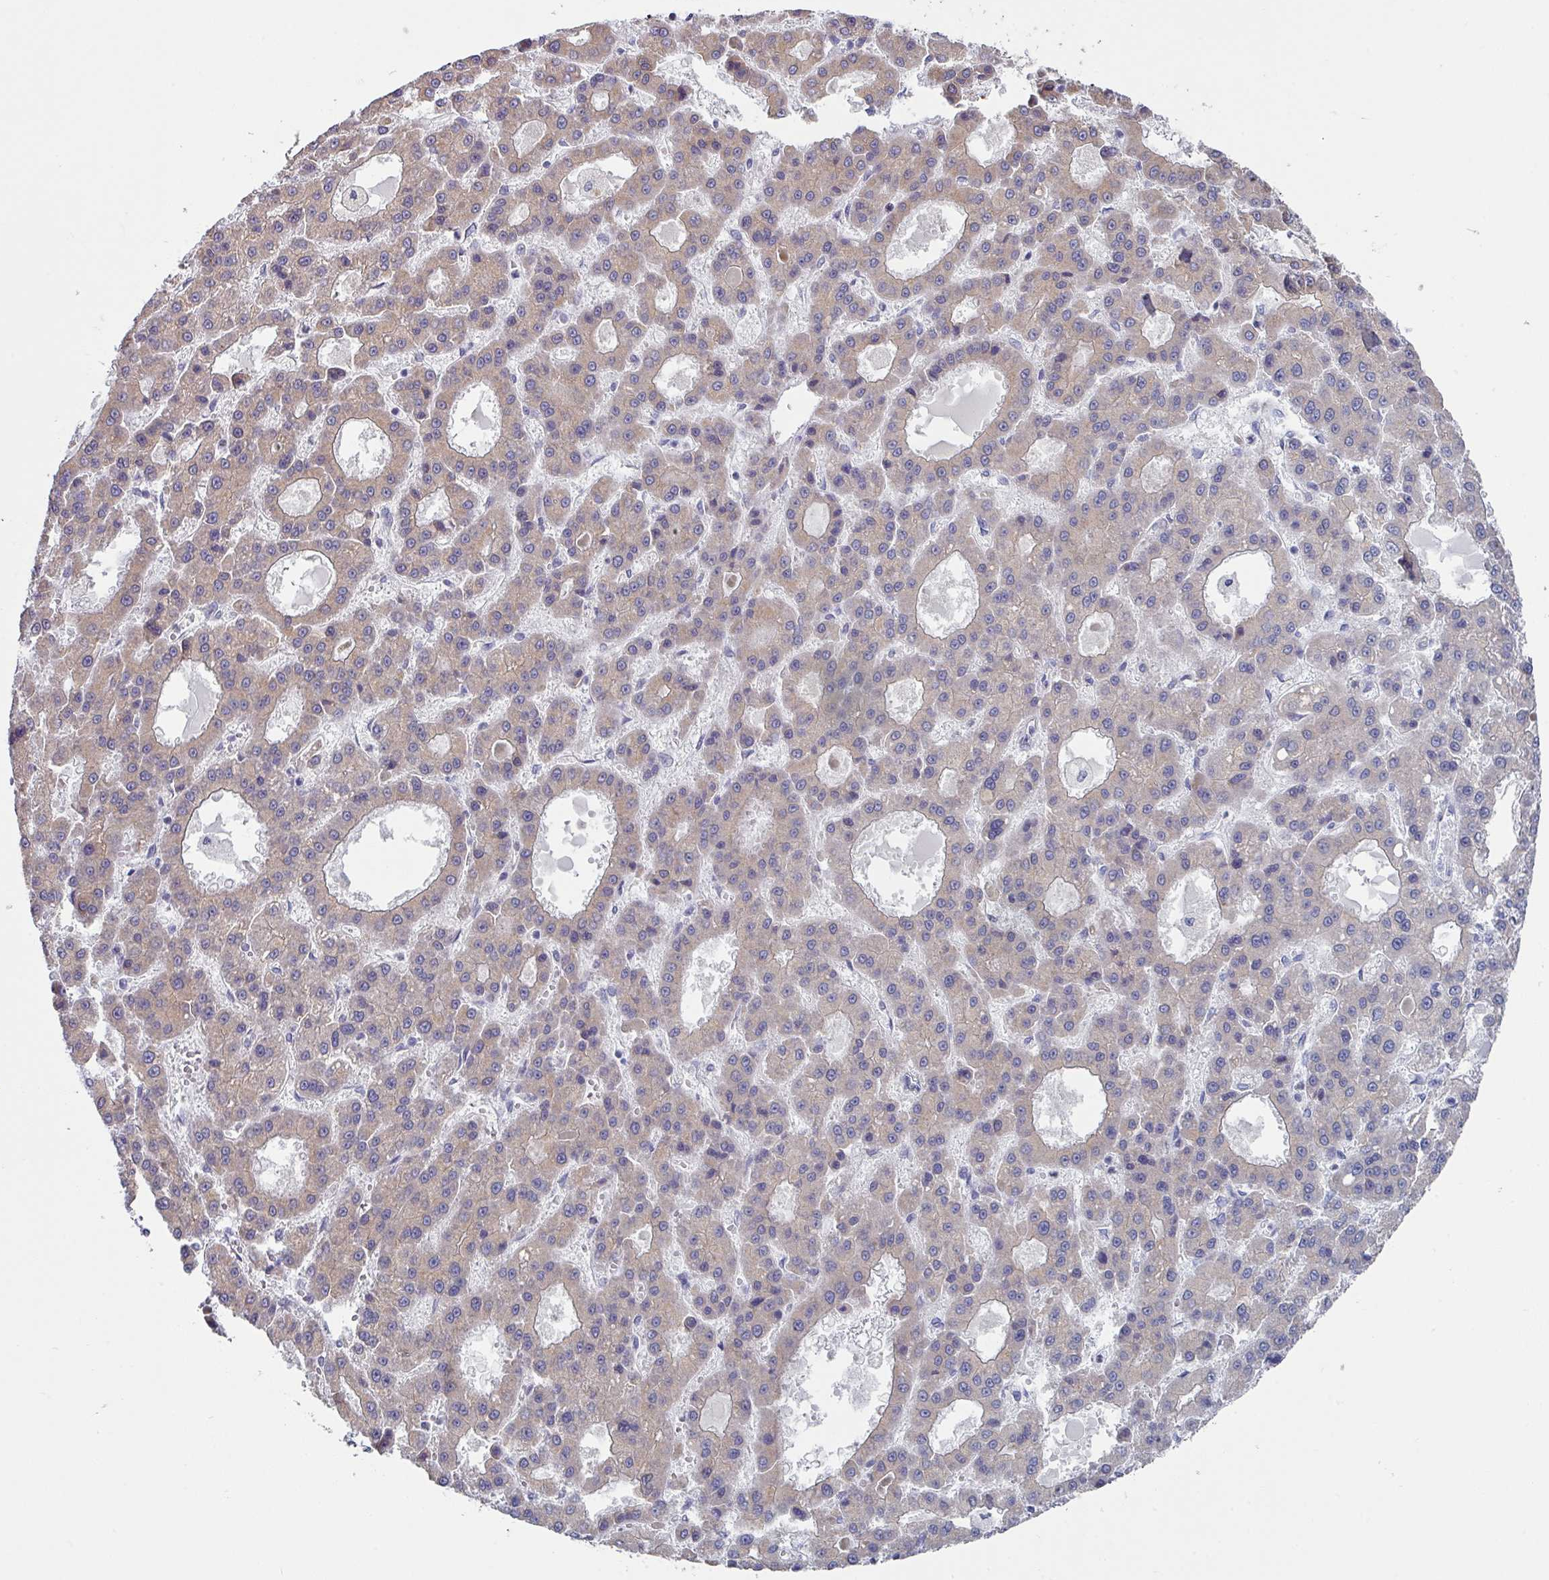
{"staining": {"intensity": "negative", "quantity": "none", "location": "none"}, "tissue": "liver cancer", "cell_type": "Tumor cells", "image_type": "cancer", "snomed": [{"axis": "morphology", "description": "Carcinoma, Hepatocellular, NOS"}, {"axis": "topography", "description": "Liver"}], "caption": "Photomicrograph shows no protein expression in tumor cells of liver hepatocellular carcinoma tissue.", "gene": "TMED5", "patient": {"sex": "male", "age": 70}}